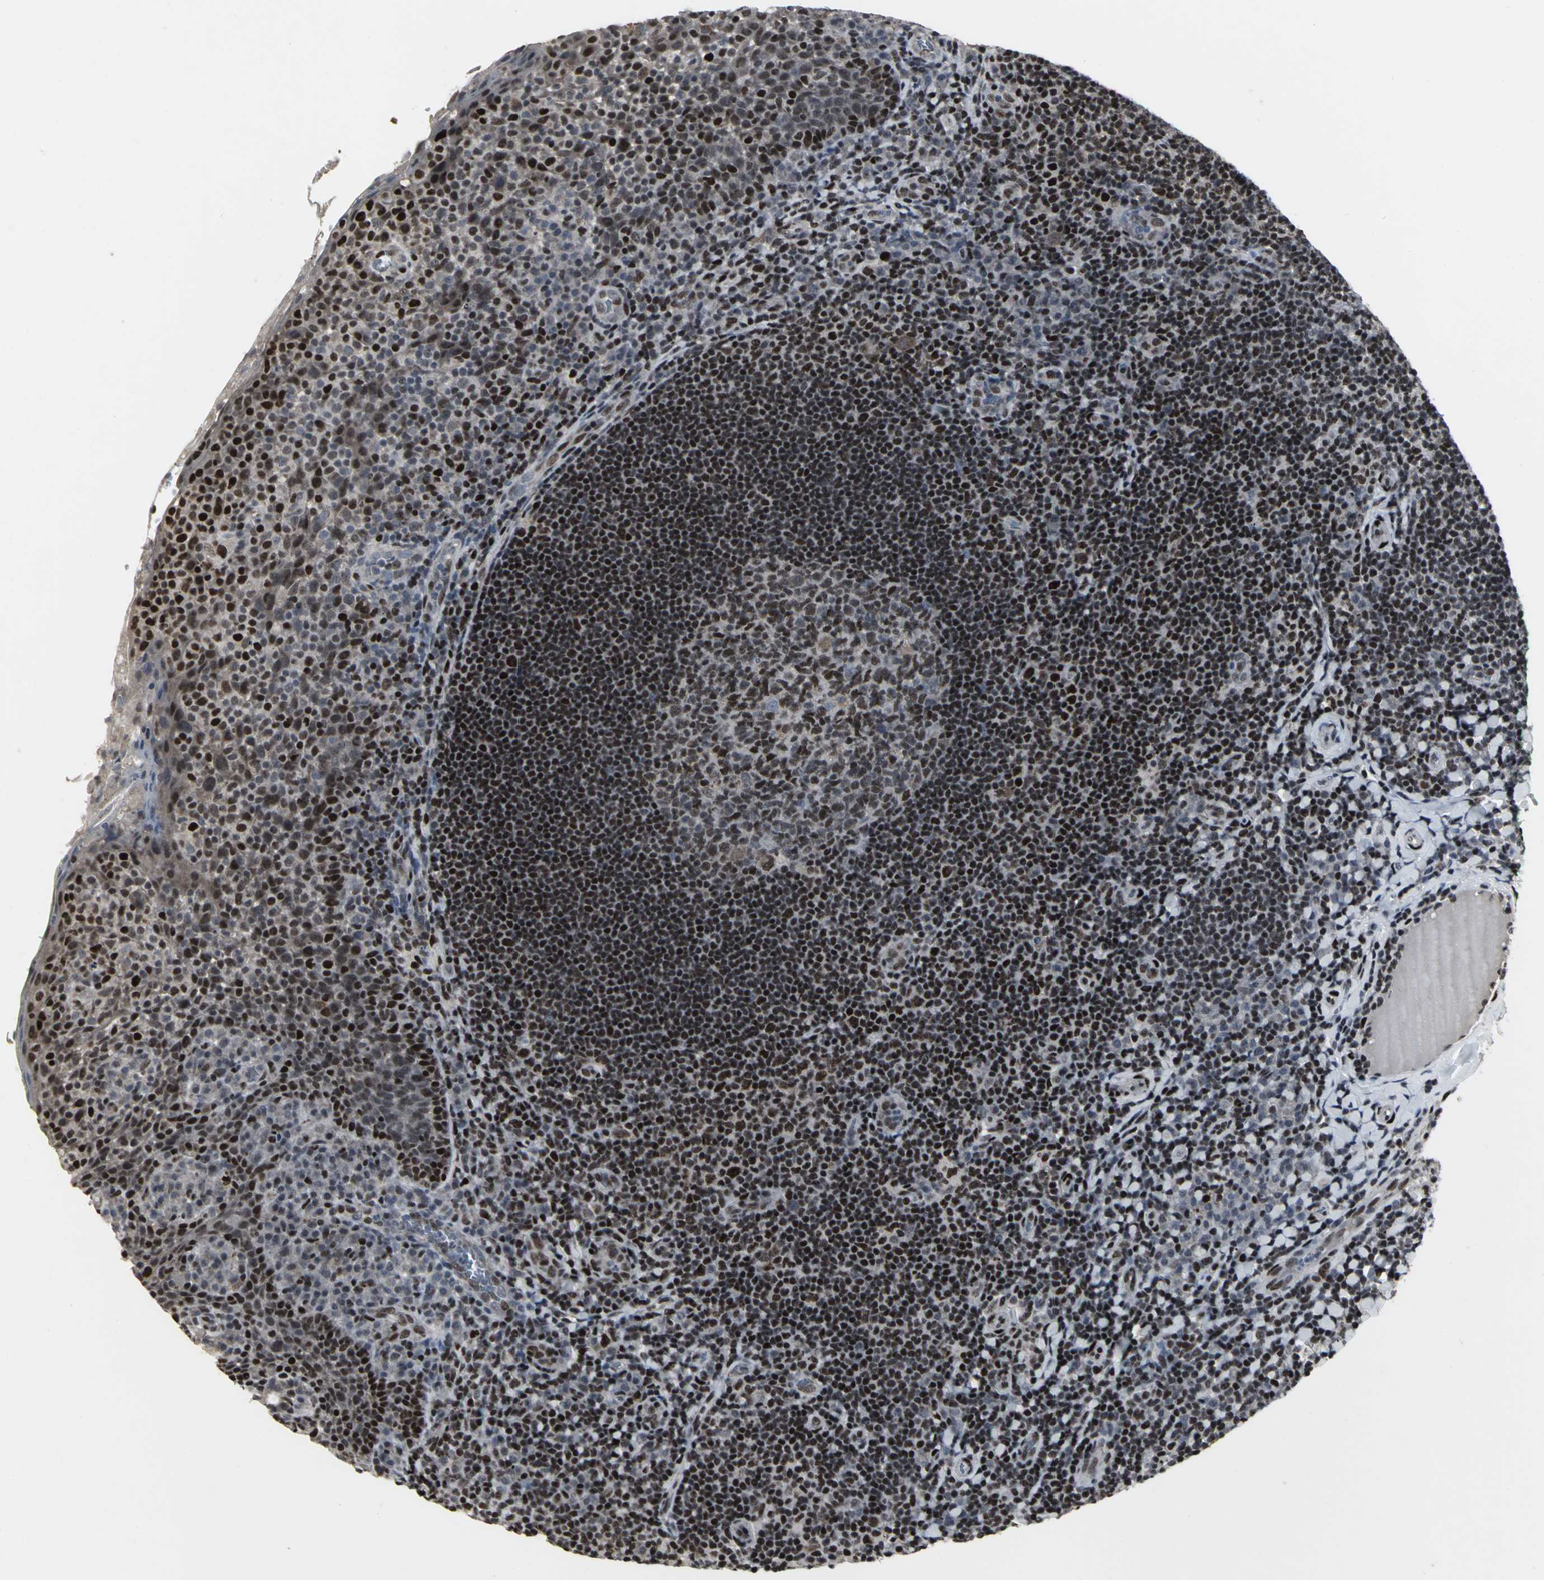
{"staining": {"intensity": "moderate", "quantity": "25%-75%", "location": "nuclear"}, "tissue": "tonsil", "cell_type": "Germinal center cells", "image_type": "normal", "snomed": [{"axis": "morphology", "description": "Normal tissue, NOS"}, {"axis": "topography", "description": "Tonsil"}], "caption": "This micrograph reveals benign tonsil stained with immunohistochemistry (IHC) to label a protein in brown. The nuclear of germinal center cells show moderate positivity for the protein. Nuclei are counter-stained blue.", "gene": "SRF", "patient": {"sex": "male", "age": 17}}